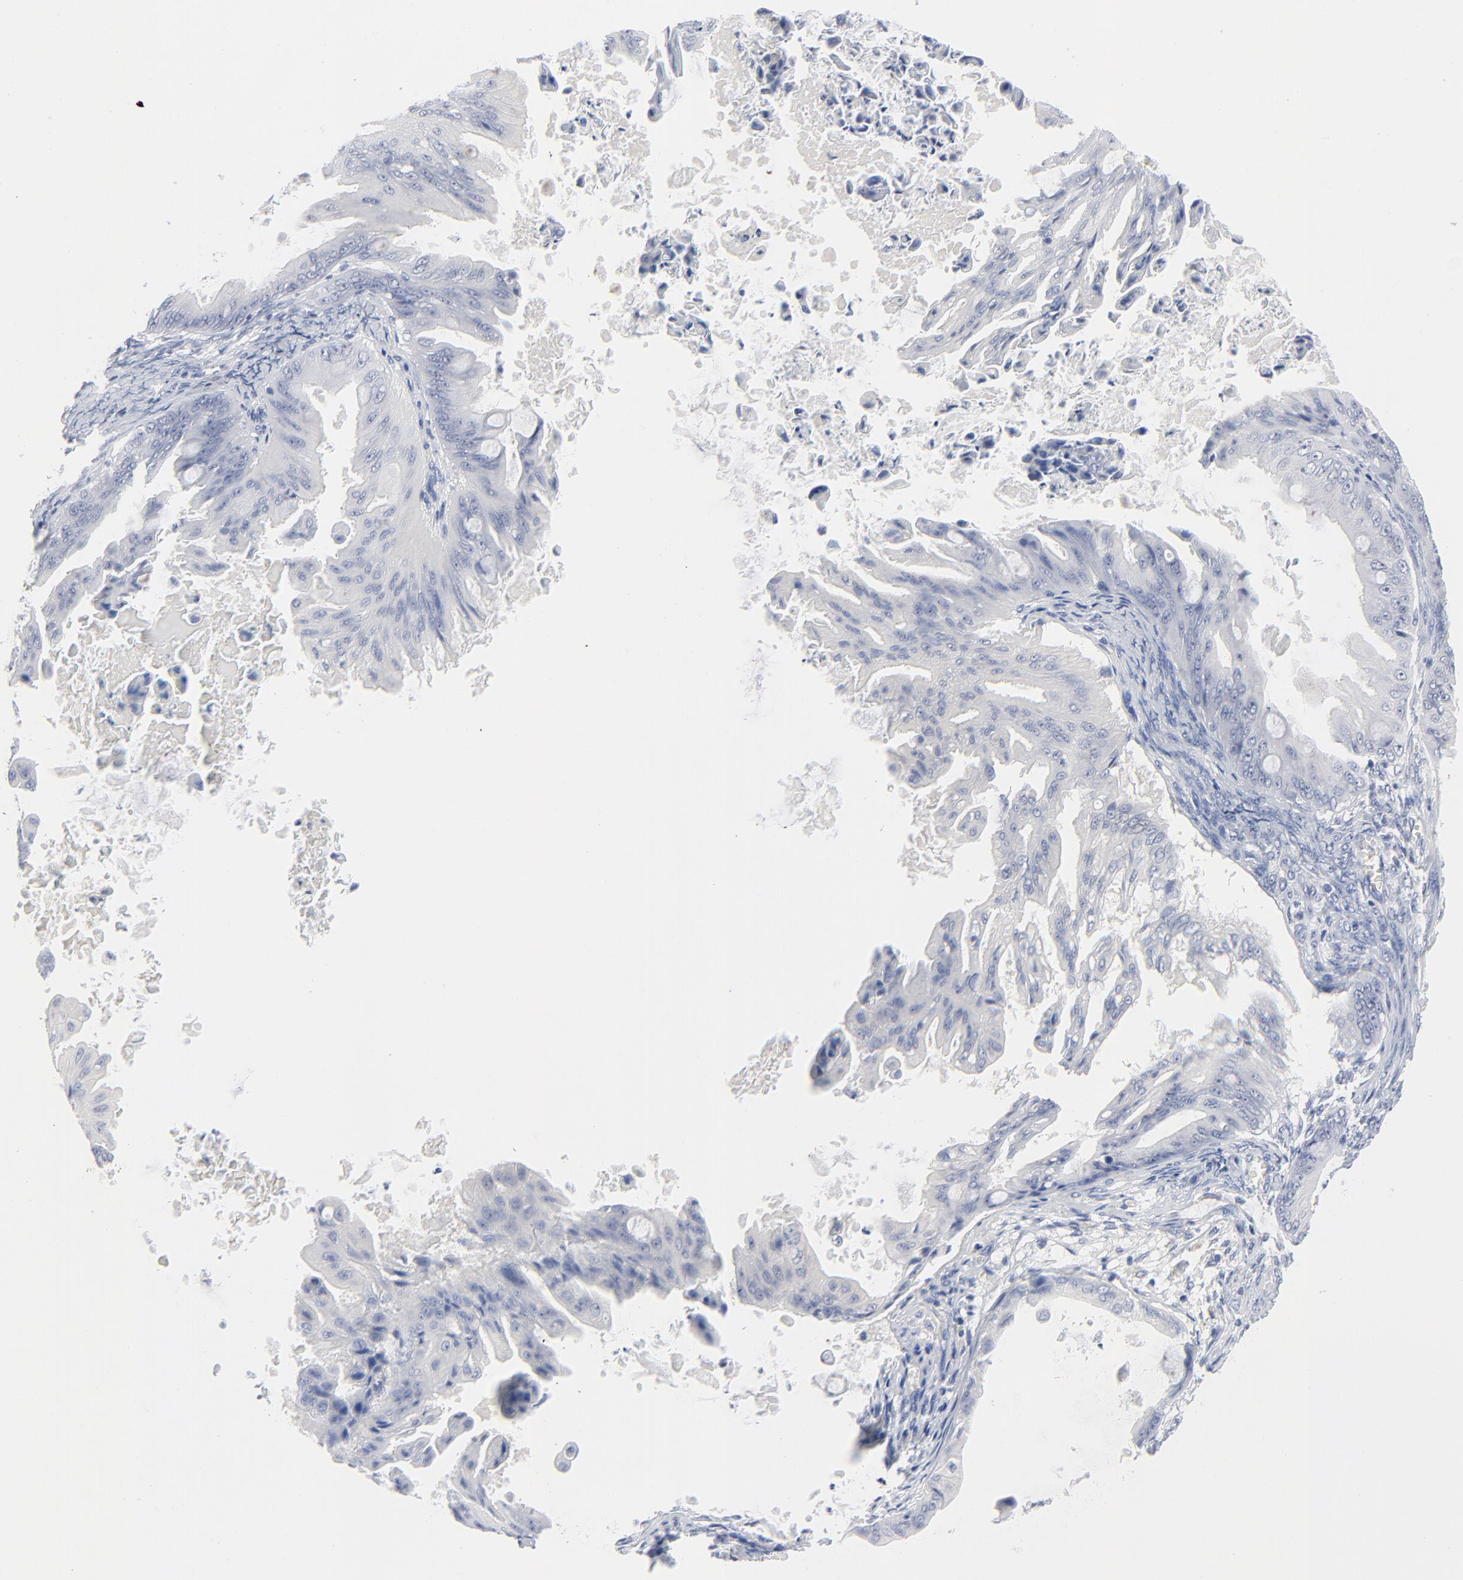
{"staining": {"intensity": "negative", "quantity": "none", "location": "none"}, "tissue": "ovarian cancer", "cell_type": "Tumor cells", "image_type": "cancer", "snomed": [{"axis": "morphology", "description": "Cystadenocarcinoma, mucinous, NOS"}, {"axis": "topography", "description": "Ovary"}], "caption": "Histopathology image shows no significant protein positivity in tumor cells of ovarian cancer.", "gene": "CLEC4G", "patient": {"sex": "female", "age": 37}}